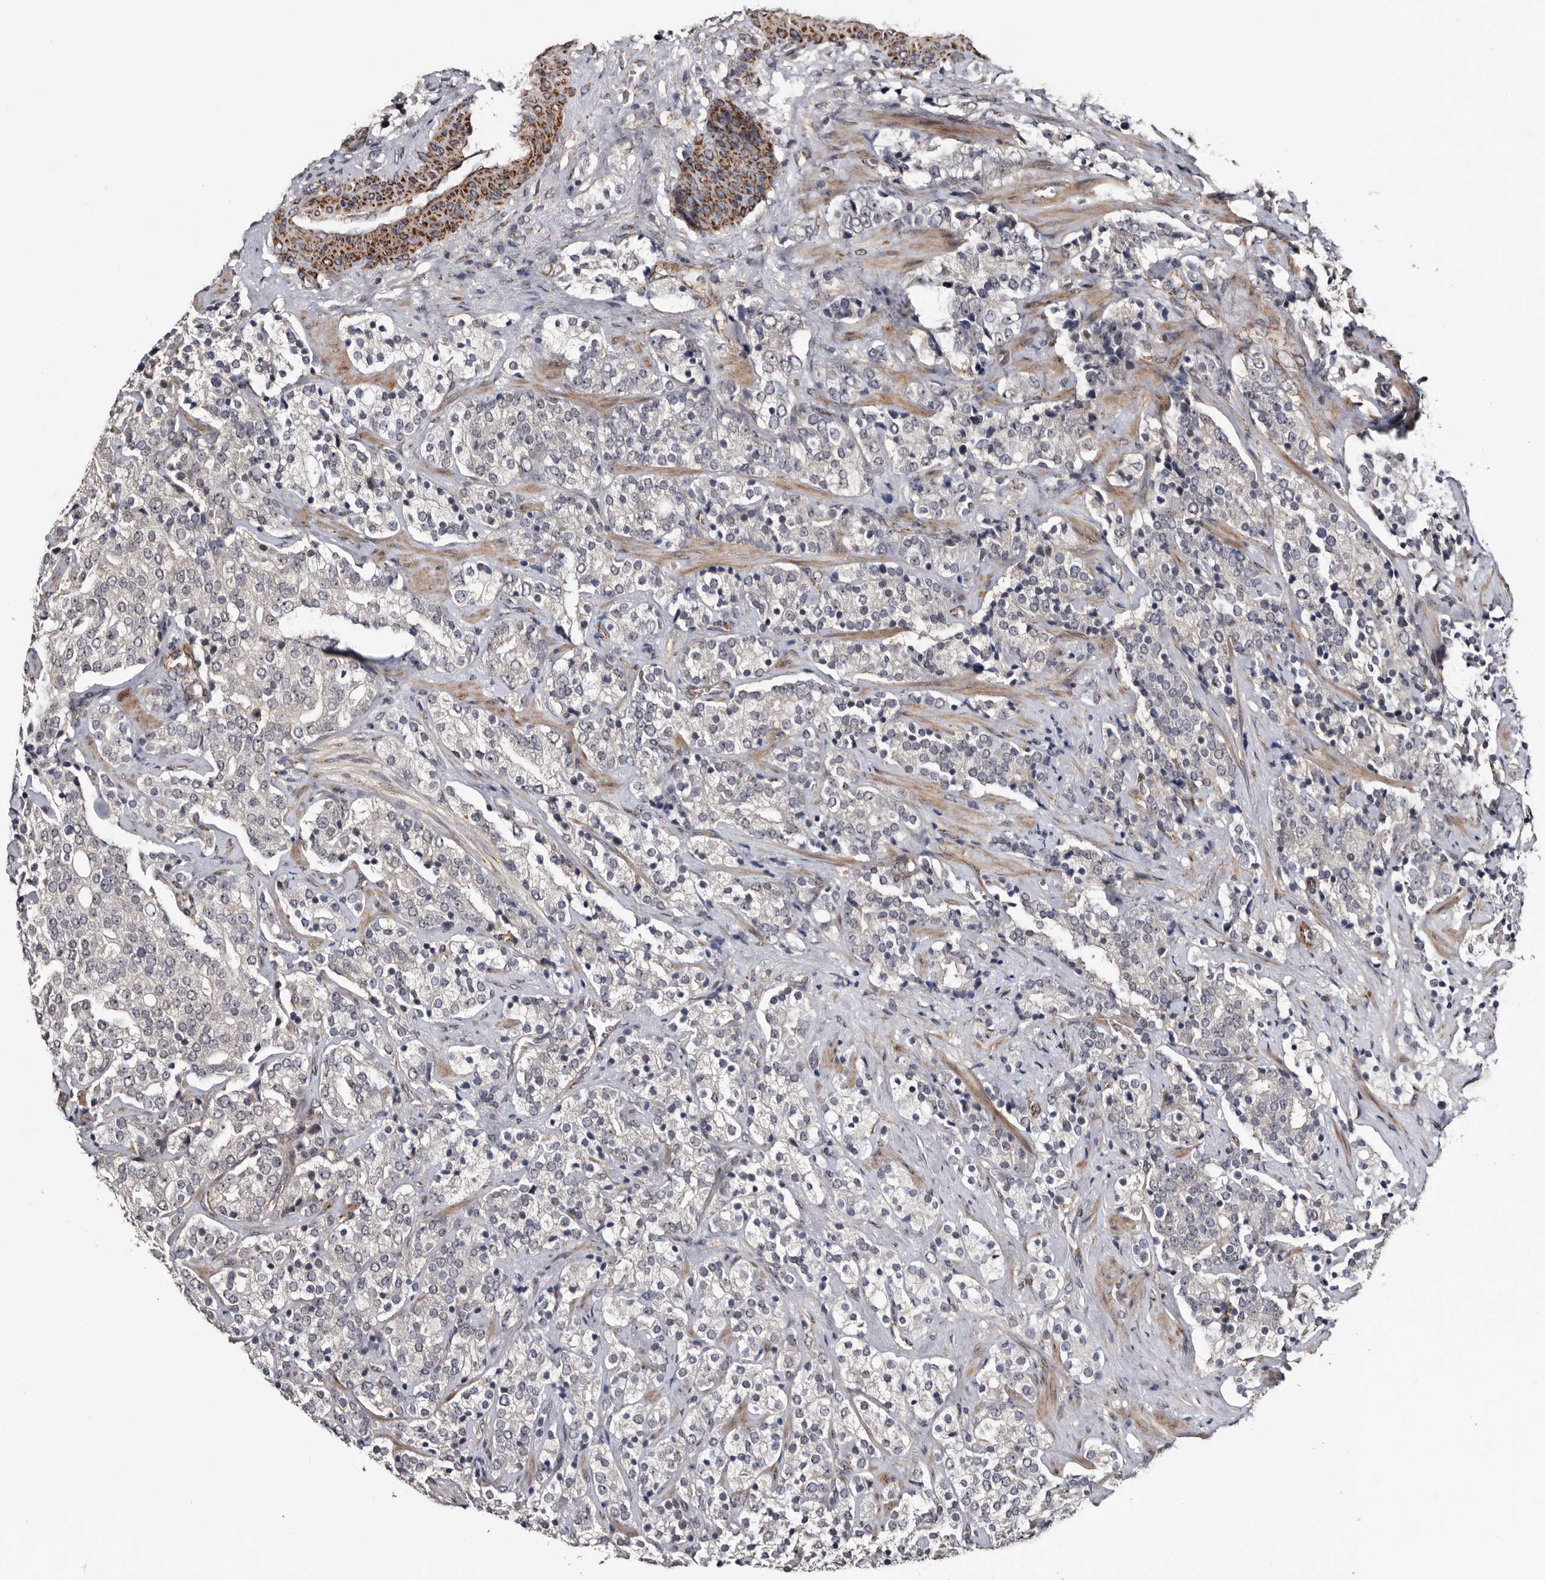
{"staining": {"intensity": "negative", "quantity": "none", "location": "none"}, "tissue": "prostate cancer", "cell_type": "Tumor cells", "image_type": "cancer", "snomed": [{"axis": "morphology", "description": "Adenocarcinoma, High grade"}, {"axis": "topography", "description": "Prostate"}], "caption": "Histopathology image shows no significant protein staining in tumor cells of prostate high-grade adenocarcinoma. Brightfield microscopy of immunohistochemistry (IHC) stained with DAB (3,3'-diaminobenzidine) (brown) and hematoxylin (blue), captured at high magnification.", "gene": "ARMCX2", "patient": {"sex": "male", "age": 71}}